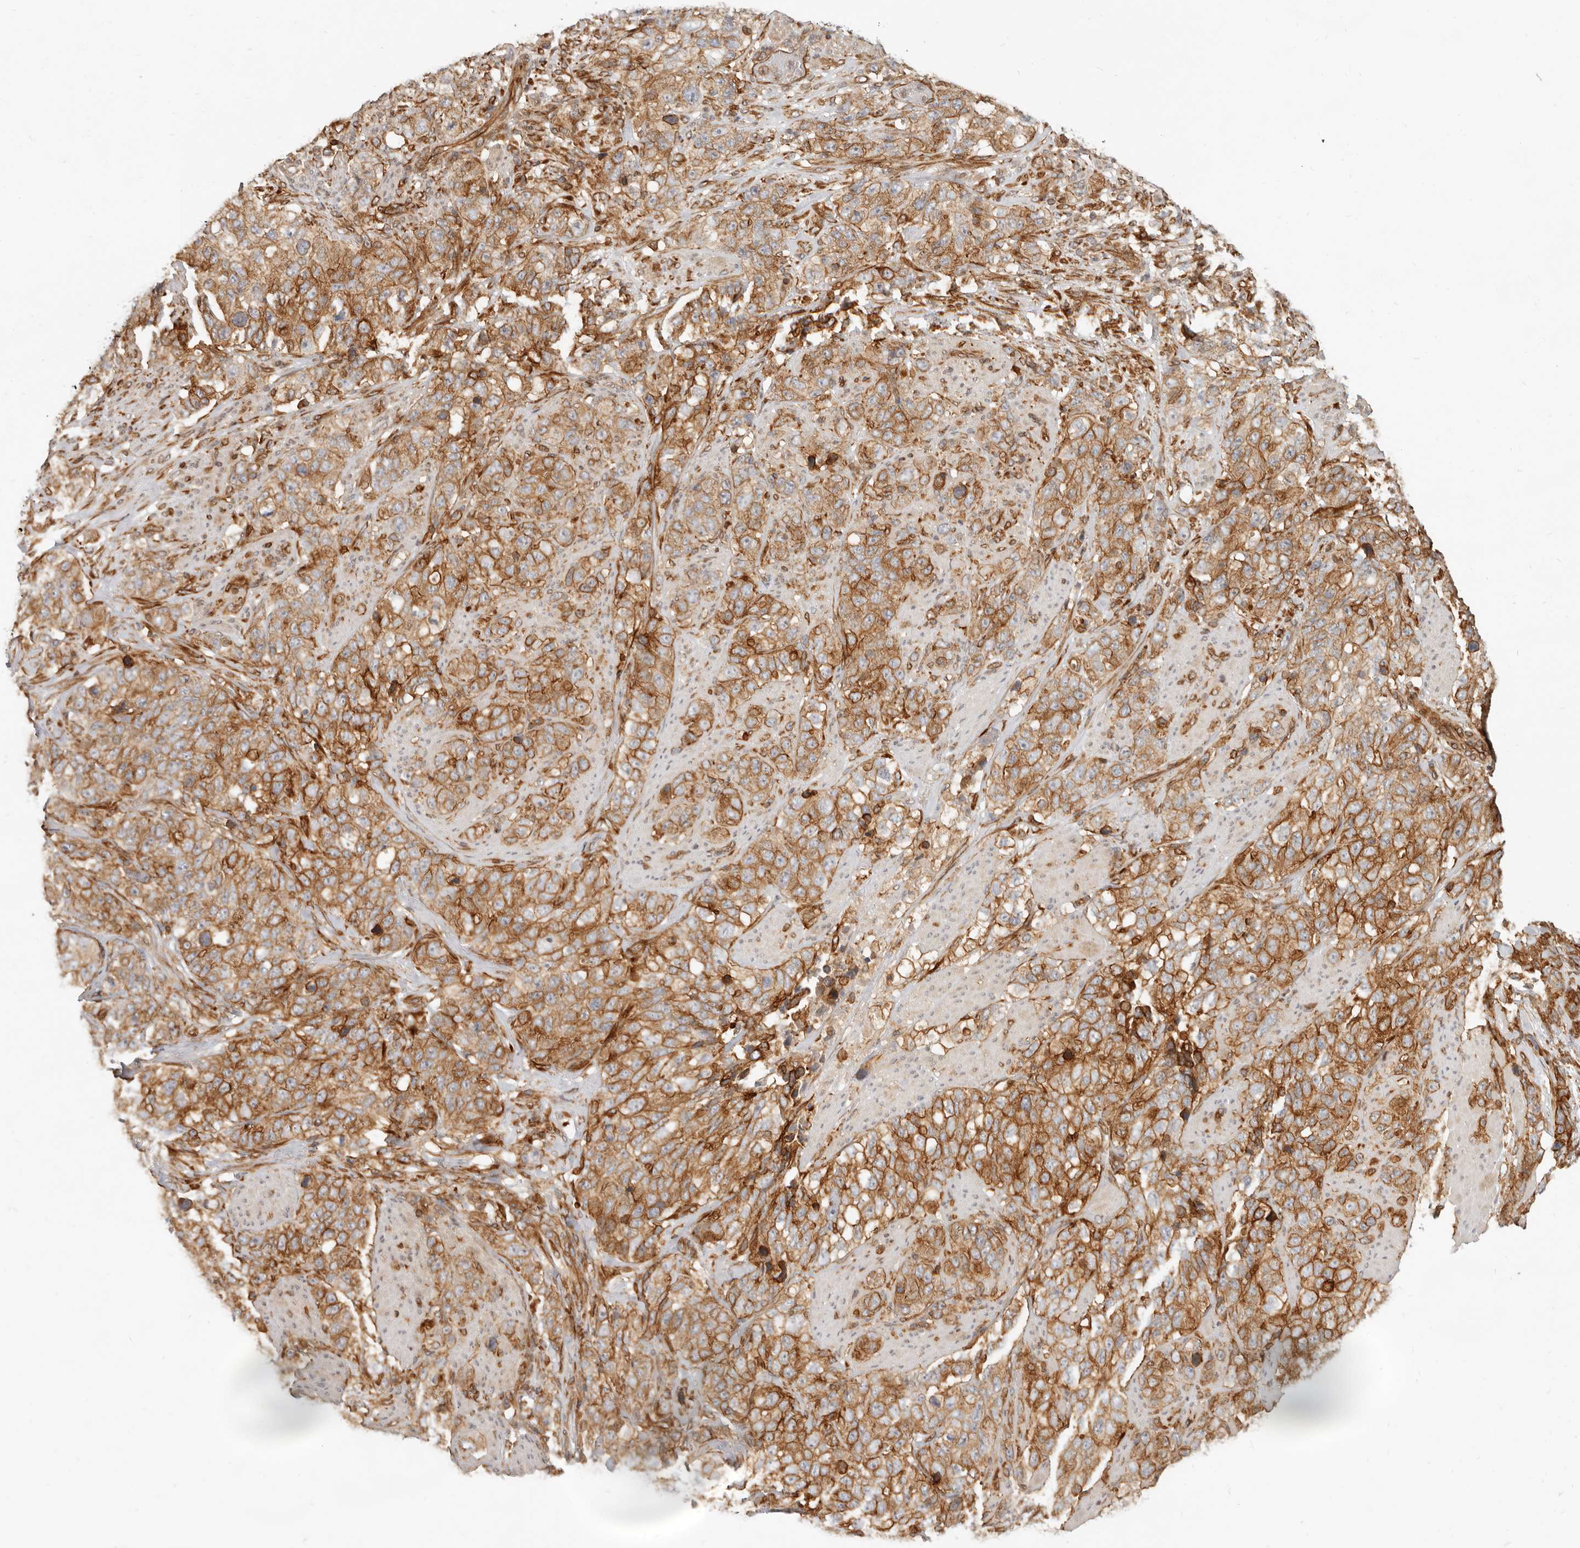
{"staining": {"intensity": "moderate", "quantity": ">75%", "location": "cytoplasmic/membranous"}, "tissue": "stomach cancer", "cell_type": "Tumor cells", "image_type": "cancer", "snomed": [{"axis": "morphology", "description": "Adenocarcinoma, NOS"}, {"axis": "topography", "description": "Stomach"}], "caption": "This is a histology image of immunohistochemistry staining of stomach cancer (adenocarcinoma), which shows moderate staining in the cytoplasmic/membranous of tumor cells.", "gene": "UFSP1", "patient": {"sex": "male", "age": 48}}